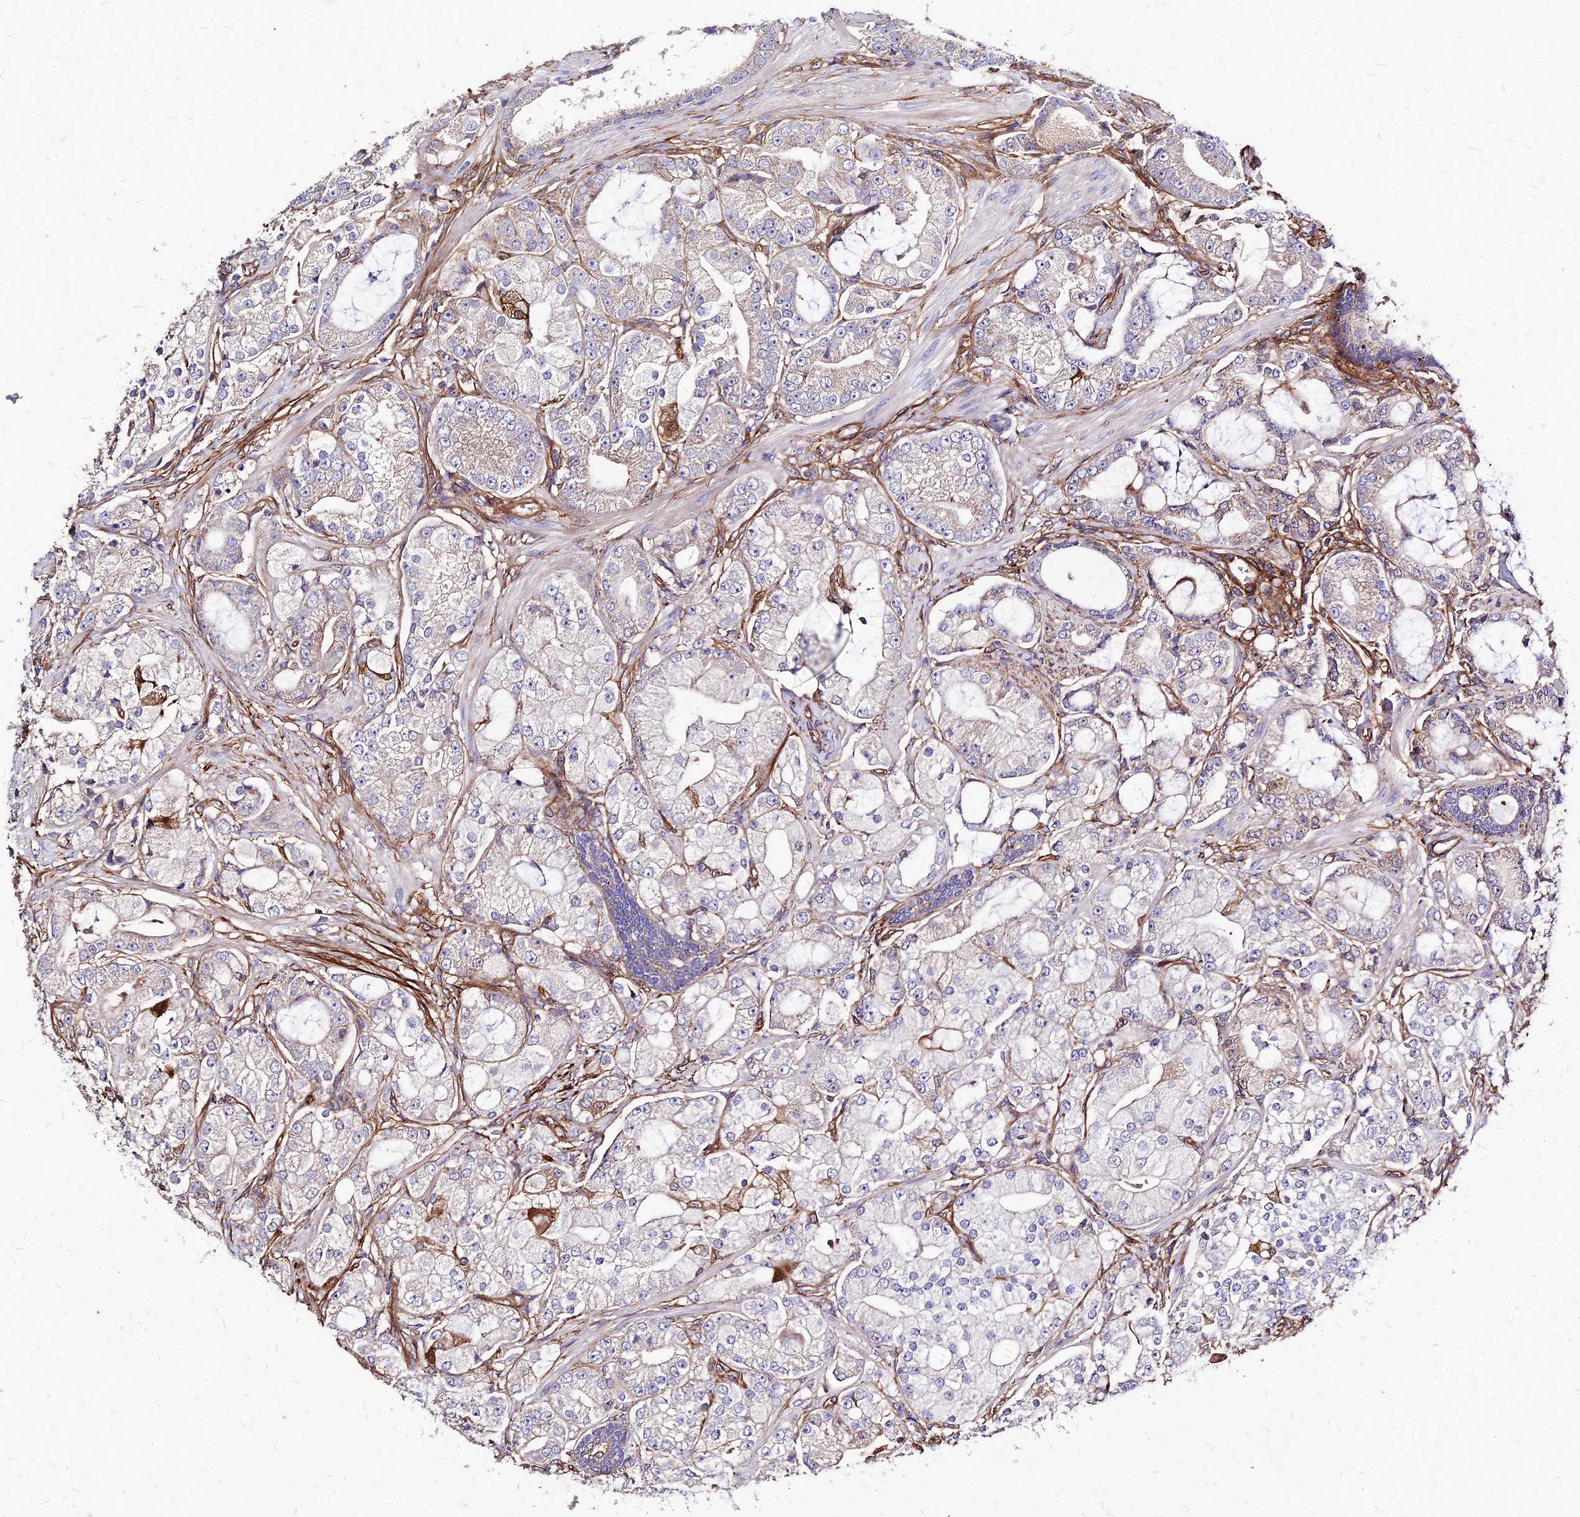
{"staining": {"intensity": "weak", "quantity": "25%-75%", "location": "cytoplasmic/membranous"}, "tissue": "prostate cancer", "cell_type": "Tumor cells", "image_type": "cancer", "snomed": [{"axis": "morphology", "description": "Adenocarcinoma, High grade"}, {"axis": "topography", "description": "Prostate"}], "caption": "Tumor cells exhibit low levels of weak cytoplasmic/membranous positivity in approximately 25%-75% of cells in human prostate cancer.", "gene": "EFCC1", "patient": {"sex": "male", "age": 71}}